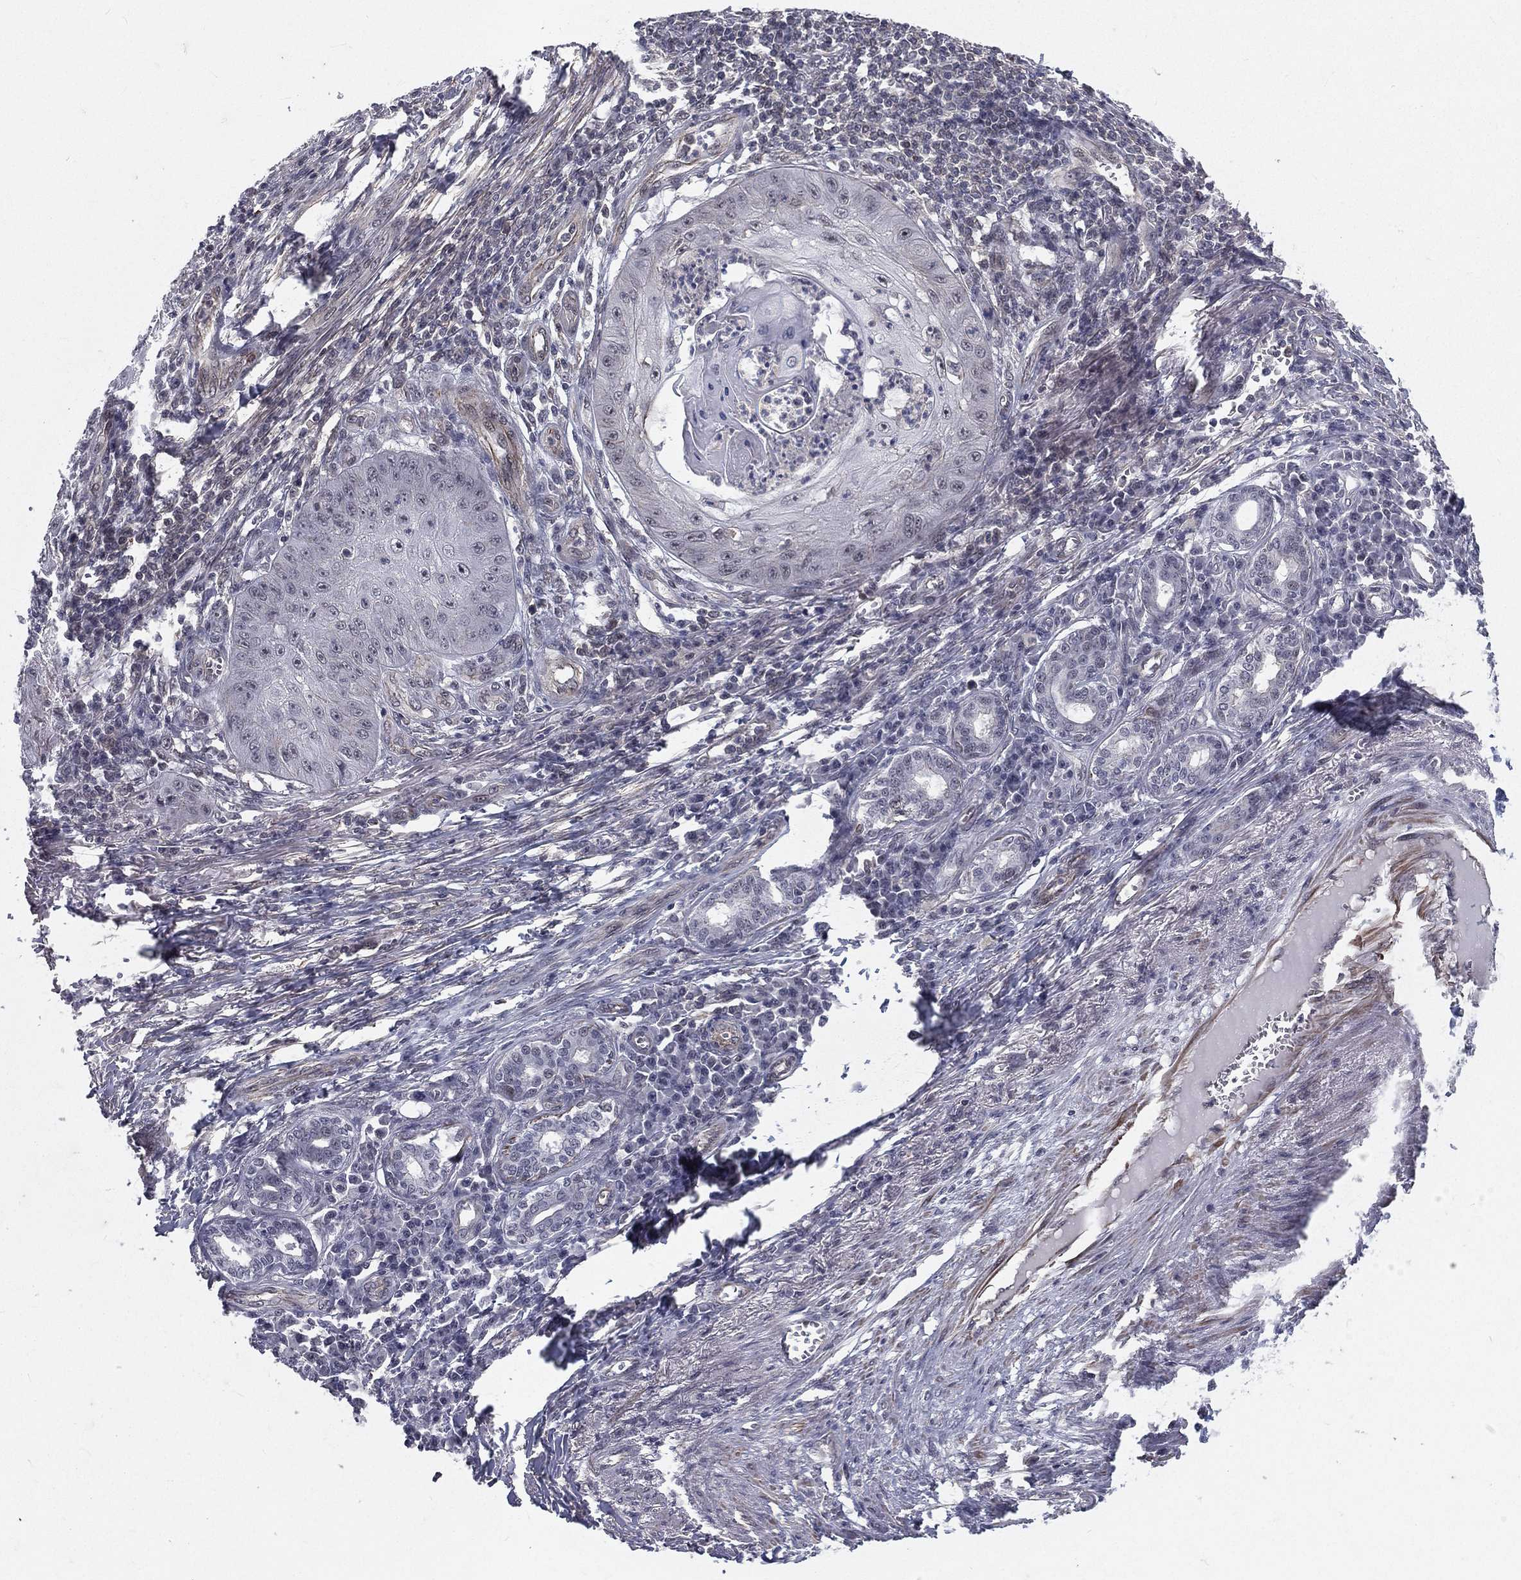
{"staining": {"intensity": "negative", "quantity": "none", "location": "none"}, "tissue": "skin cancer", "cell_type": "Tumor cells", "image_type": "cancer", "snomed": [{"axis": "morphology", "description": "Squamous cell carcinoma, NOS"}, {"axis": "topography", "description": "Skin"}], "caption": "Tumor cells show no significant protein positivity in skin squamous cell carcinoma.", "gene": "MORC2", "patient": {"sex": "male", "age": 70}}